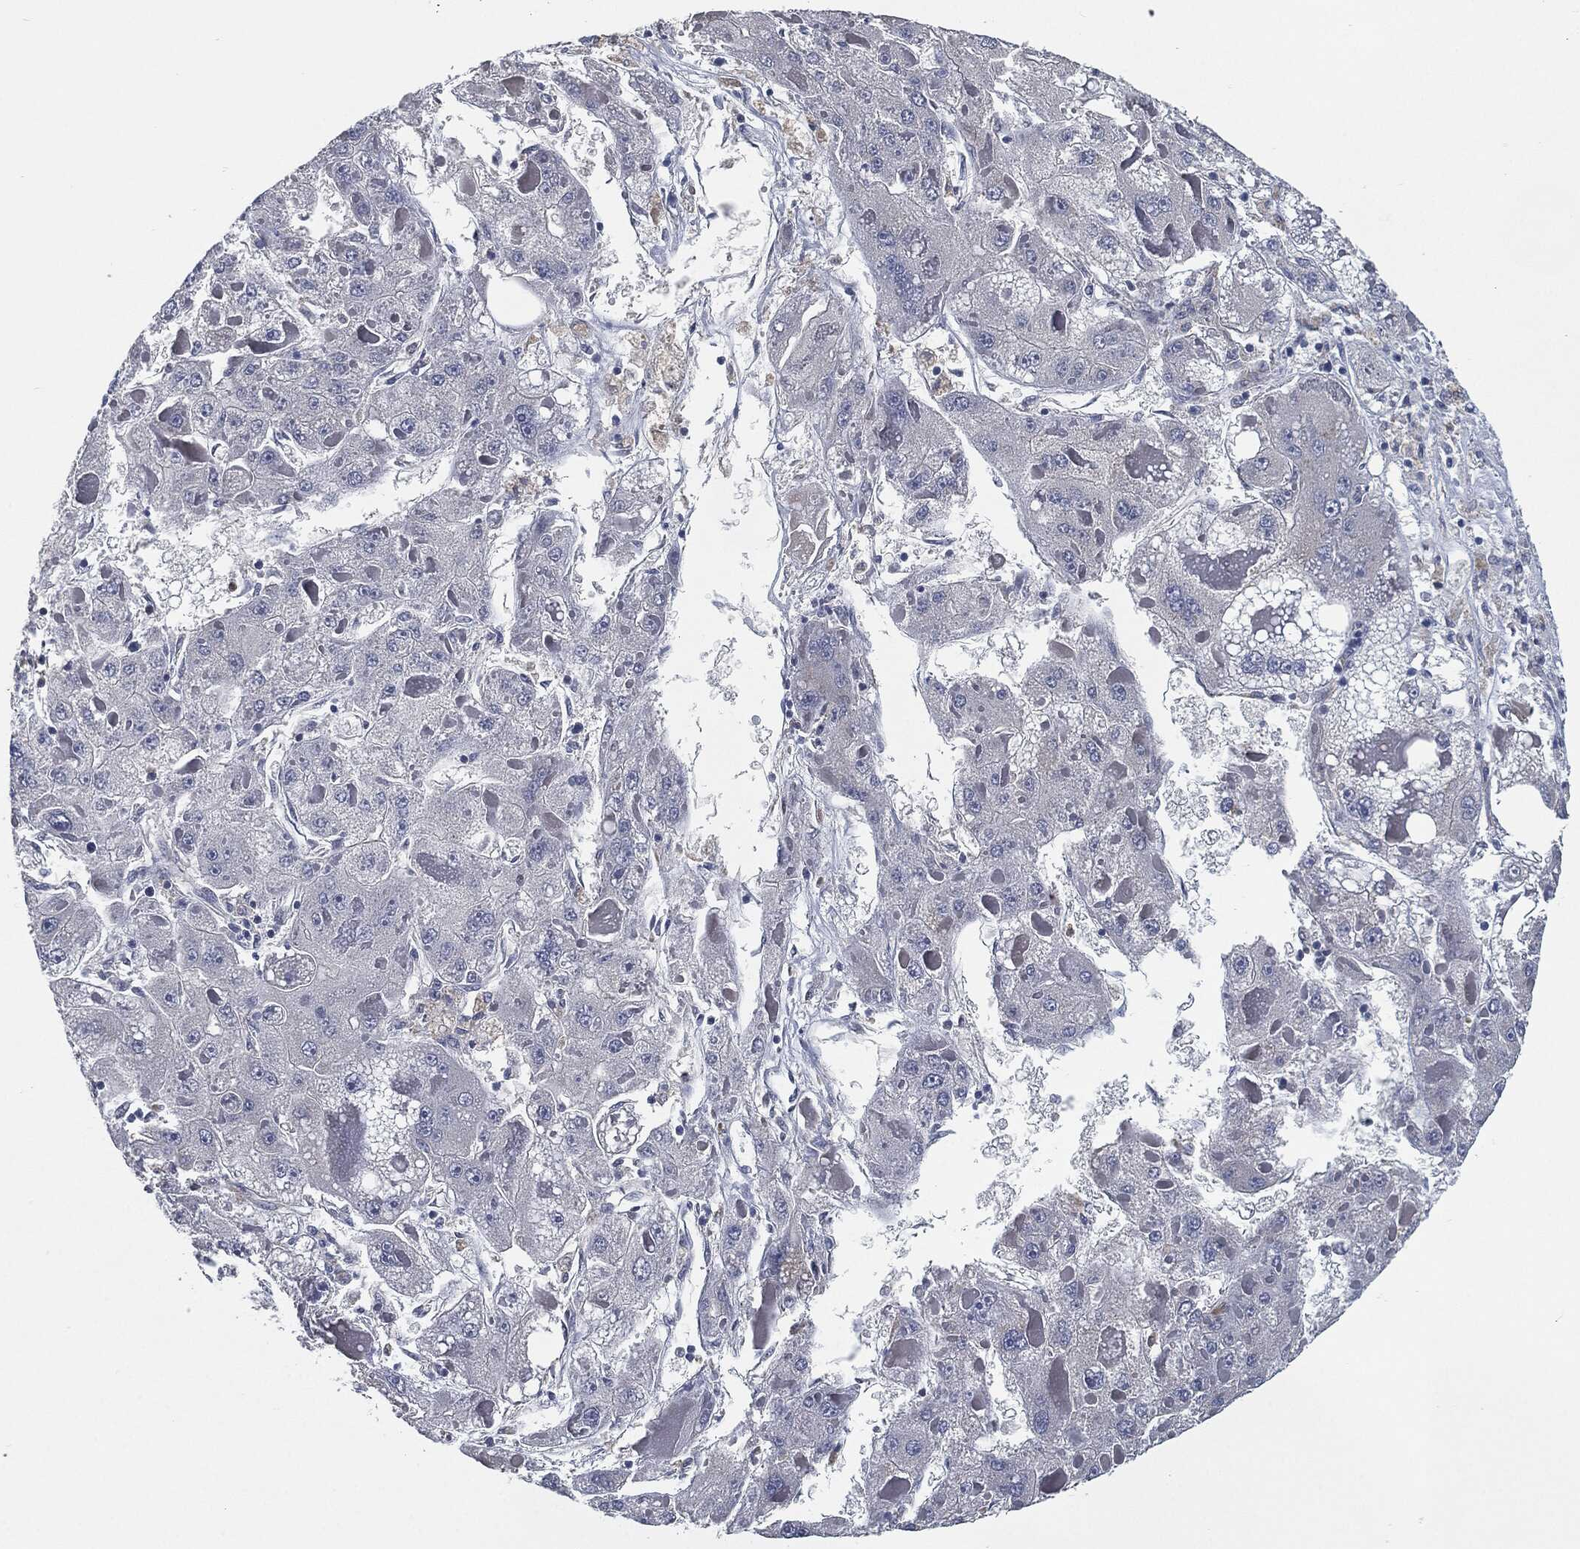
{"staining": {"intensity": "negative", "quantity": "none", "location": "none"}, "tissue": "liver cancer", "cell_type": "Tumor cells", "image_type": "cancer", "snomed": [{"axis": "morphology", "description": "Carcinoma, Hepatocellular, NOS"}, {"axis": "topography", "description": "Liver"}], "caption": "Liver cancer was stained to show a protein in brown. There is no significant staining in tumor cells.", "gene": "SVIL", "patient": {"sex": "female", "age": 73}}